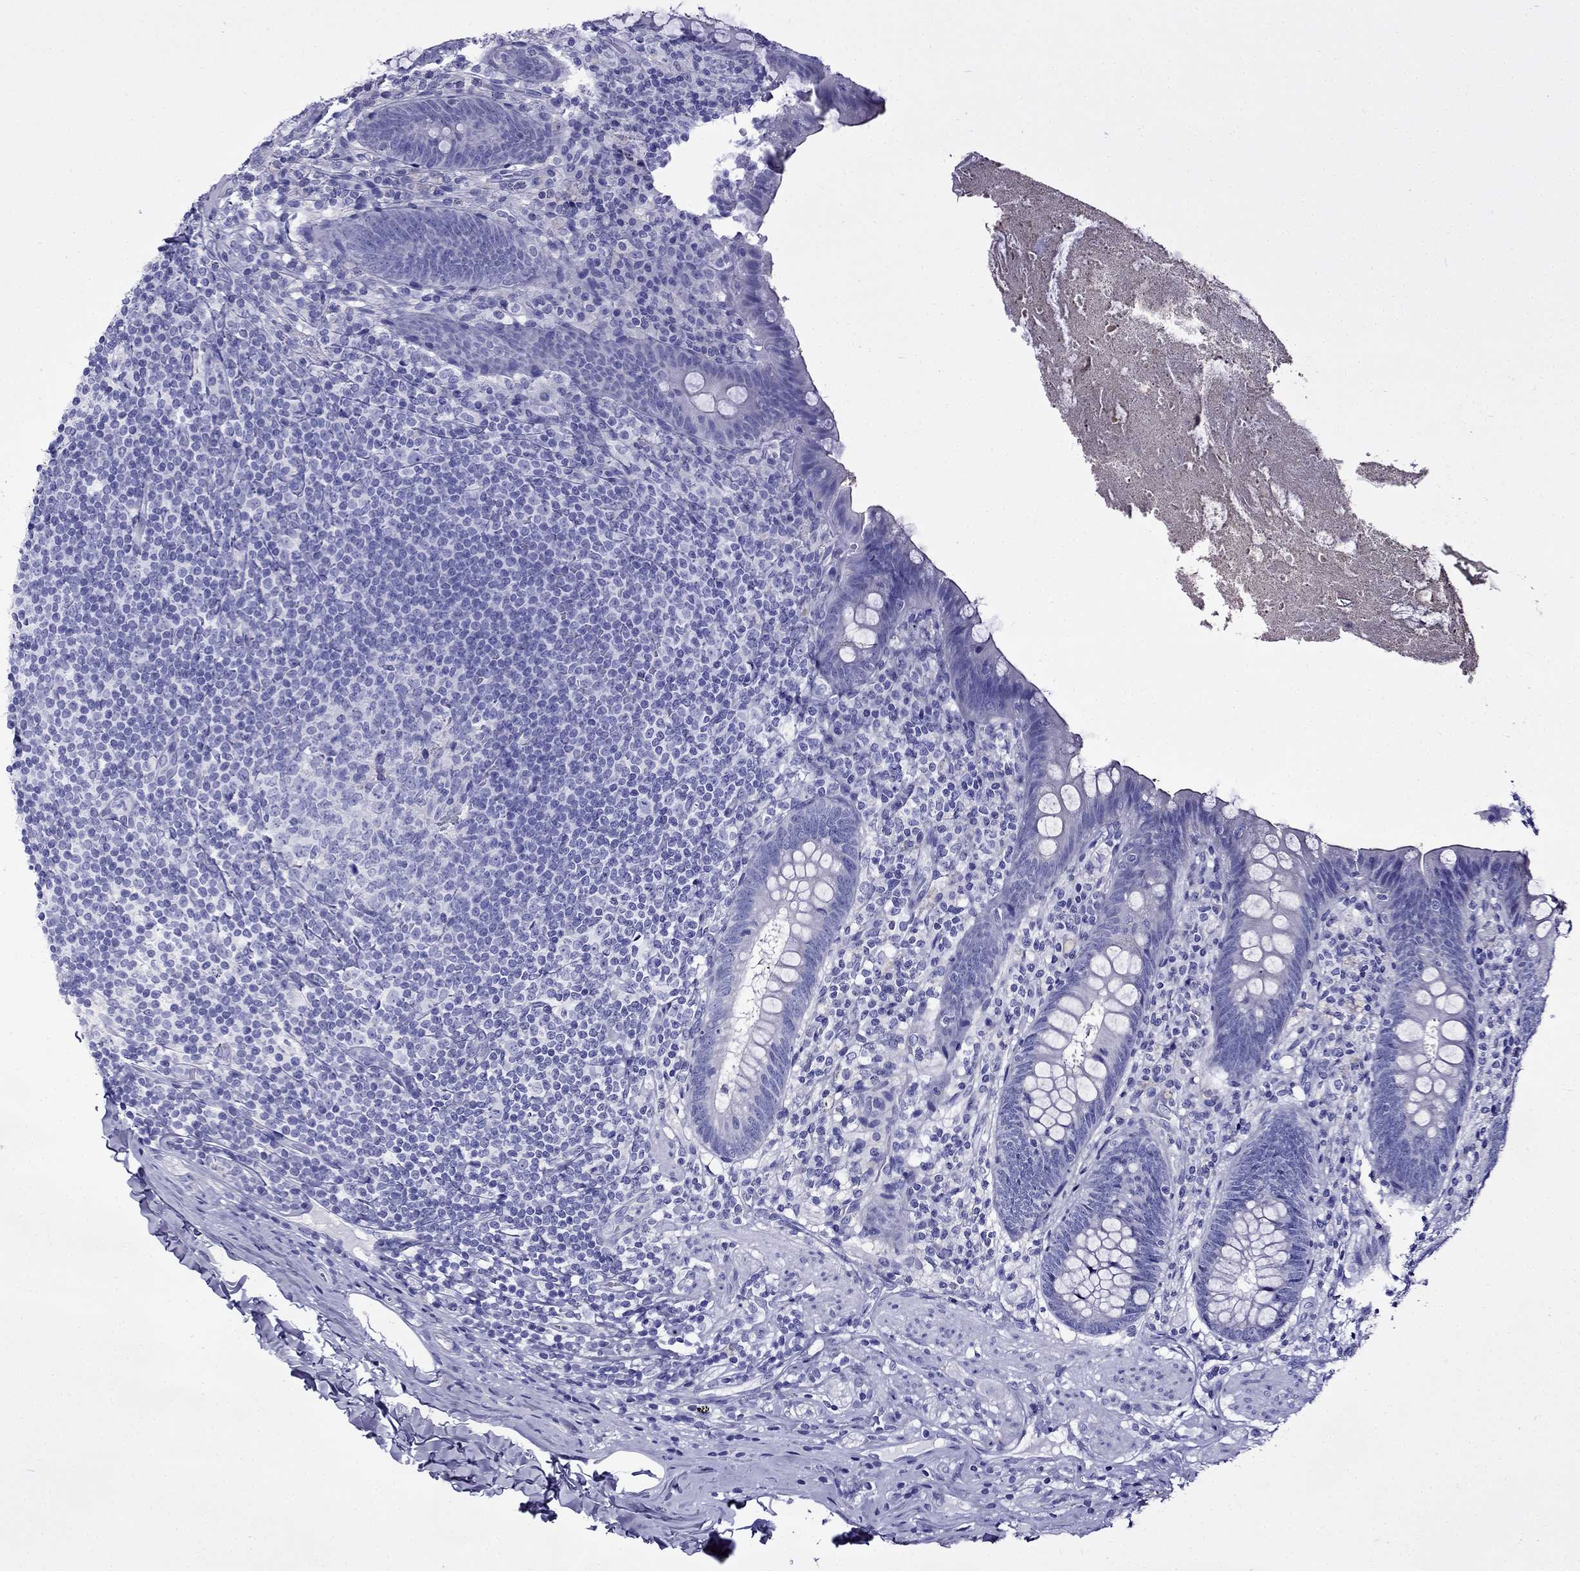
{"staining": {"intensity": "negative", "quantity": "none", "location": "none"}, "tissue": "appendix", "cell_type": "Glandular cells", "image_type": "normal", "snomed": [{"axis": "morphology", "description": "Normal tissue, NOS"}, {"axis": "topography", "description": "Appendix"}], "caption": "Protein analysis of unremarkable appendix demonstrates no significant positivity in glandular cells.", "gene": "ARR3", "patient": {"sex": "male", "age": 47}}